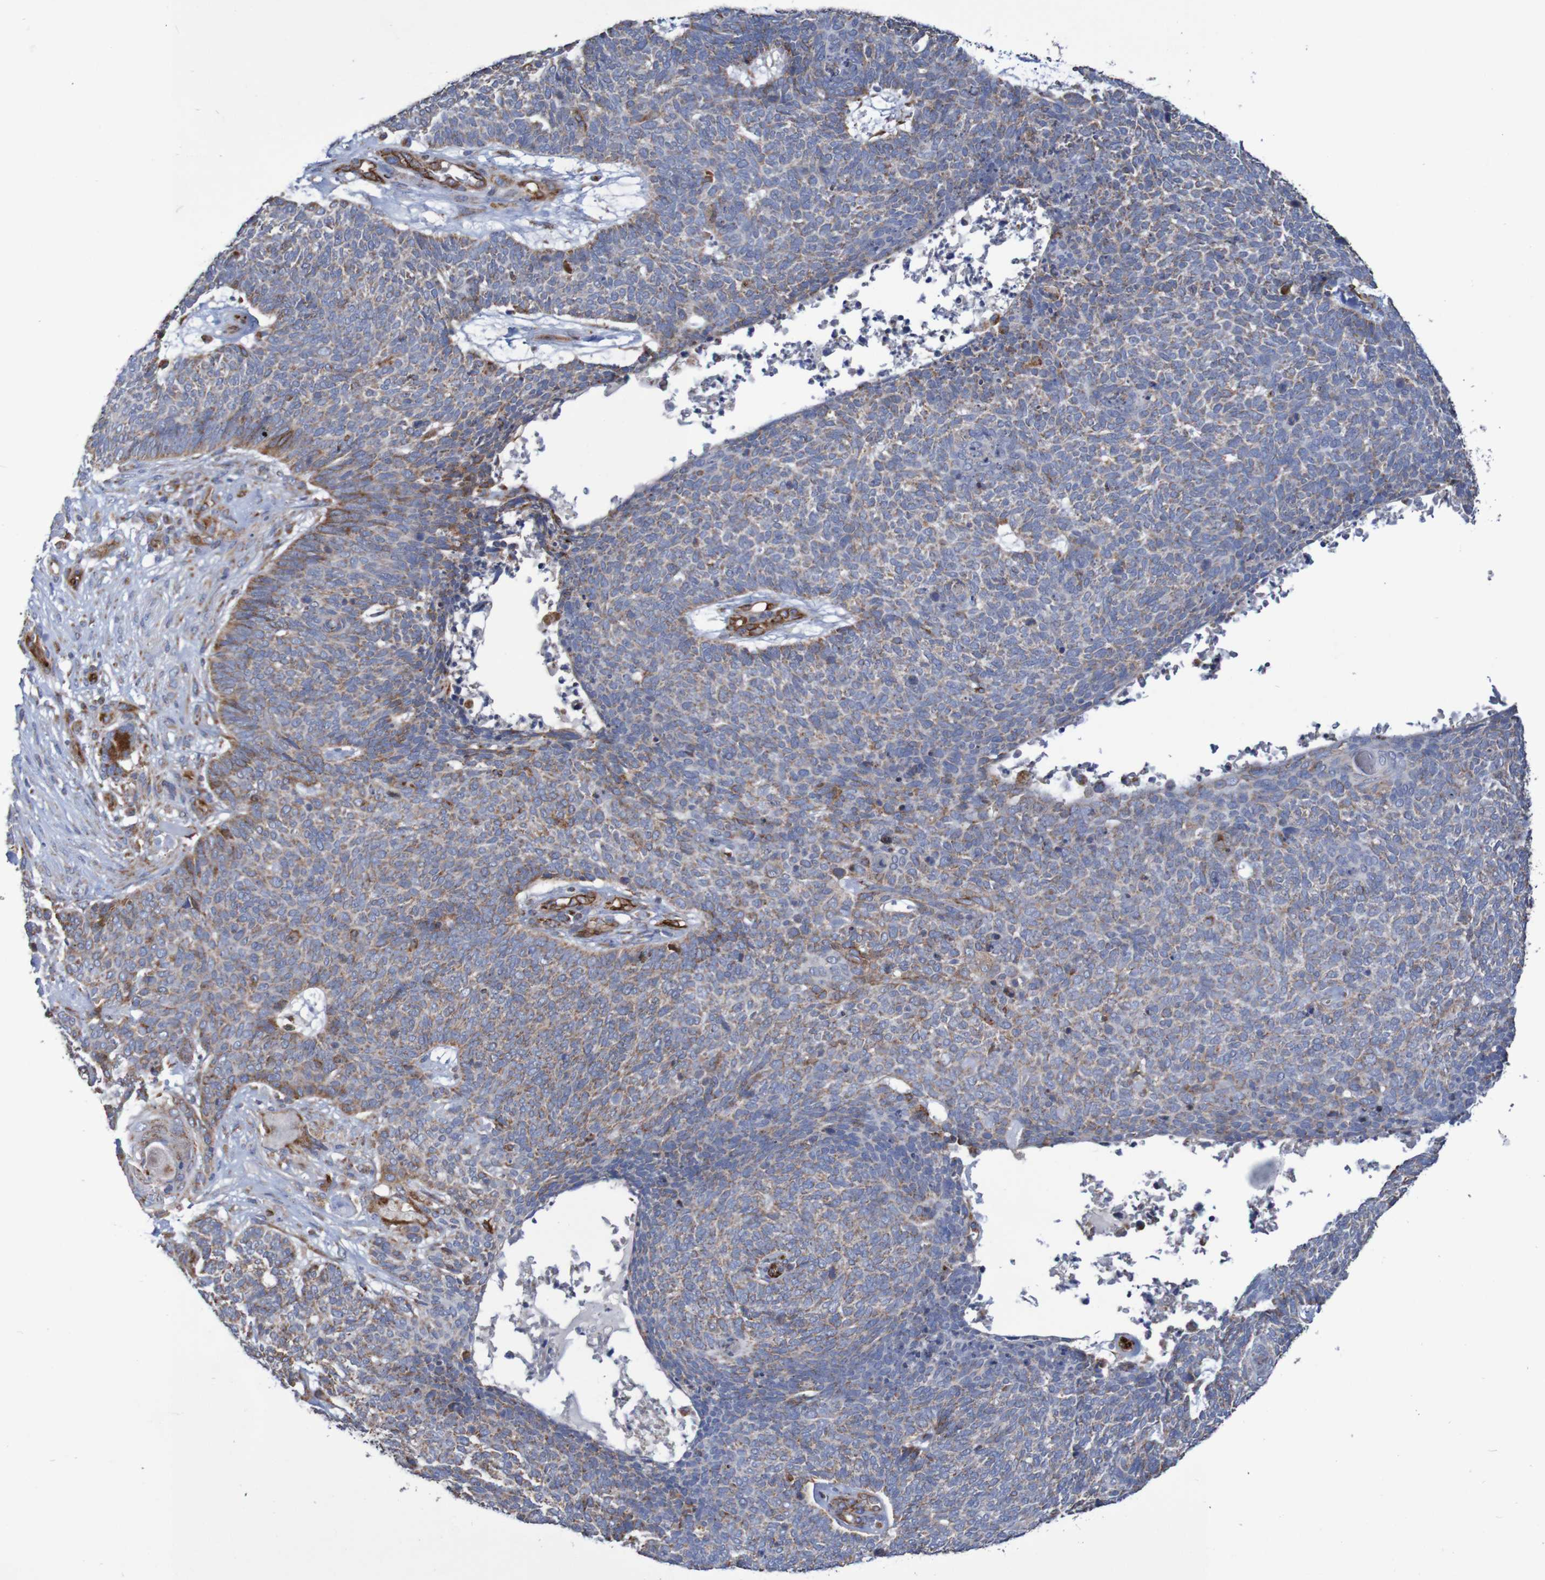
{"staining": {"intensity": "moderate", "quantity": "<25%", "location": "cytoplasmic/membranous"}, "tissue": "skin cancer", "cell_type": "Tumor cells", "image_type": "cancer", "snomed": [{"axis": "morphology", "description": "Basal cell carcinoma"}, {"axis": "topography", "description": "Skin"}], "caption": "The micrograph exhibits a brown stain indicating the presence of a protein in the cytoplasmic/membranous of tumor cells in skin cancer.", "gene": "MMEL1", "patient": {"sex": "female", "age": 84}}